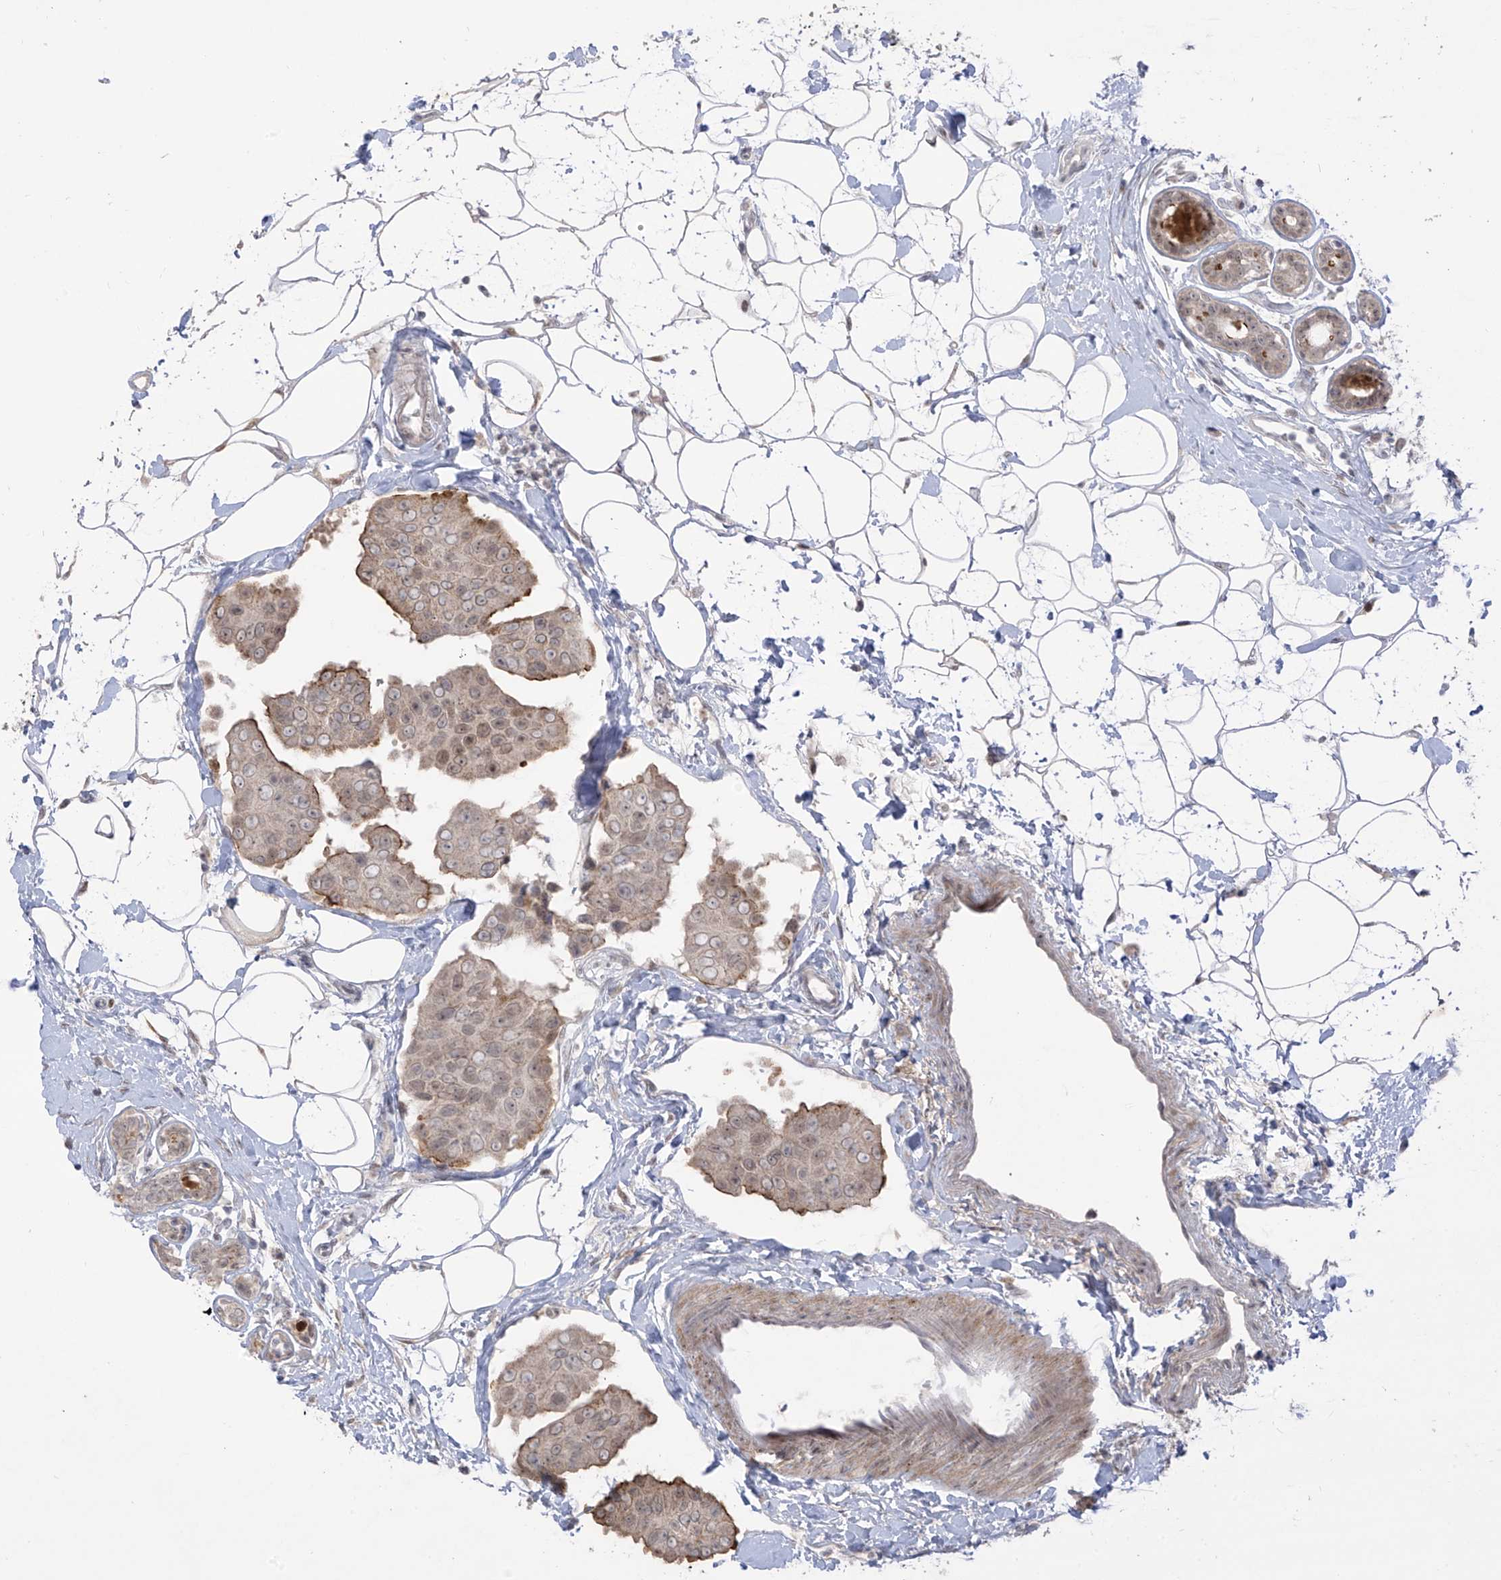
{"staining": {"intensity": "weak", "quantity": ">75%", "location": "cytoplasmic/membranous,nuclear"}, "tissue": "breast cancer", "cell_type": "Tumor cells", "image_type": "cancer", "snomed": [{"axis": "morphology", "description": "Normal tissue, NOS"}, {"axis": "morphology", "description": "Duct carcinoma"}, {"axis": "topography", "description": "Breast"}], "caption": "A photomicrograph of human breast infiltrating ductal carcinoma stained for a protein reveals weak cytoplasmic/membranous and nuclear brown staining in tumor cells. Using DAB (brown) and hematoxylin (blue) stains, captured at high magnification using brightfield microscopy.", "gene": "OGT", "patient": {"sex": "female", "age": 39}}